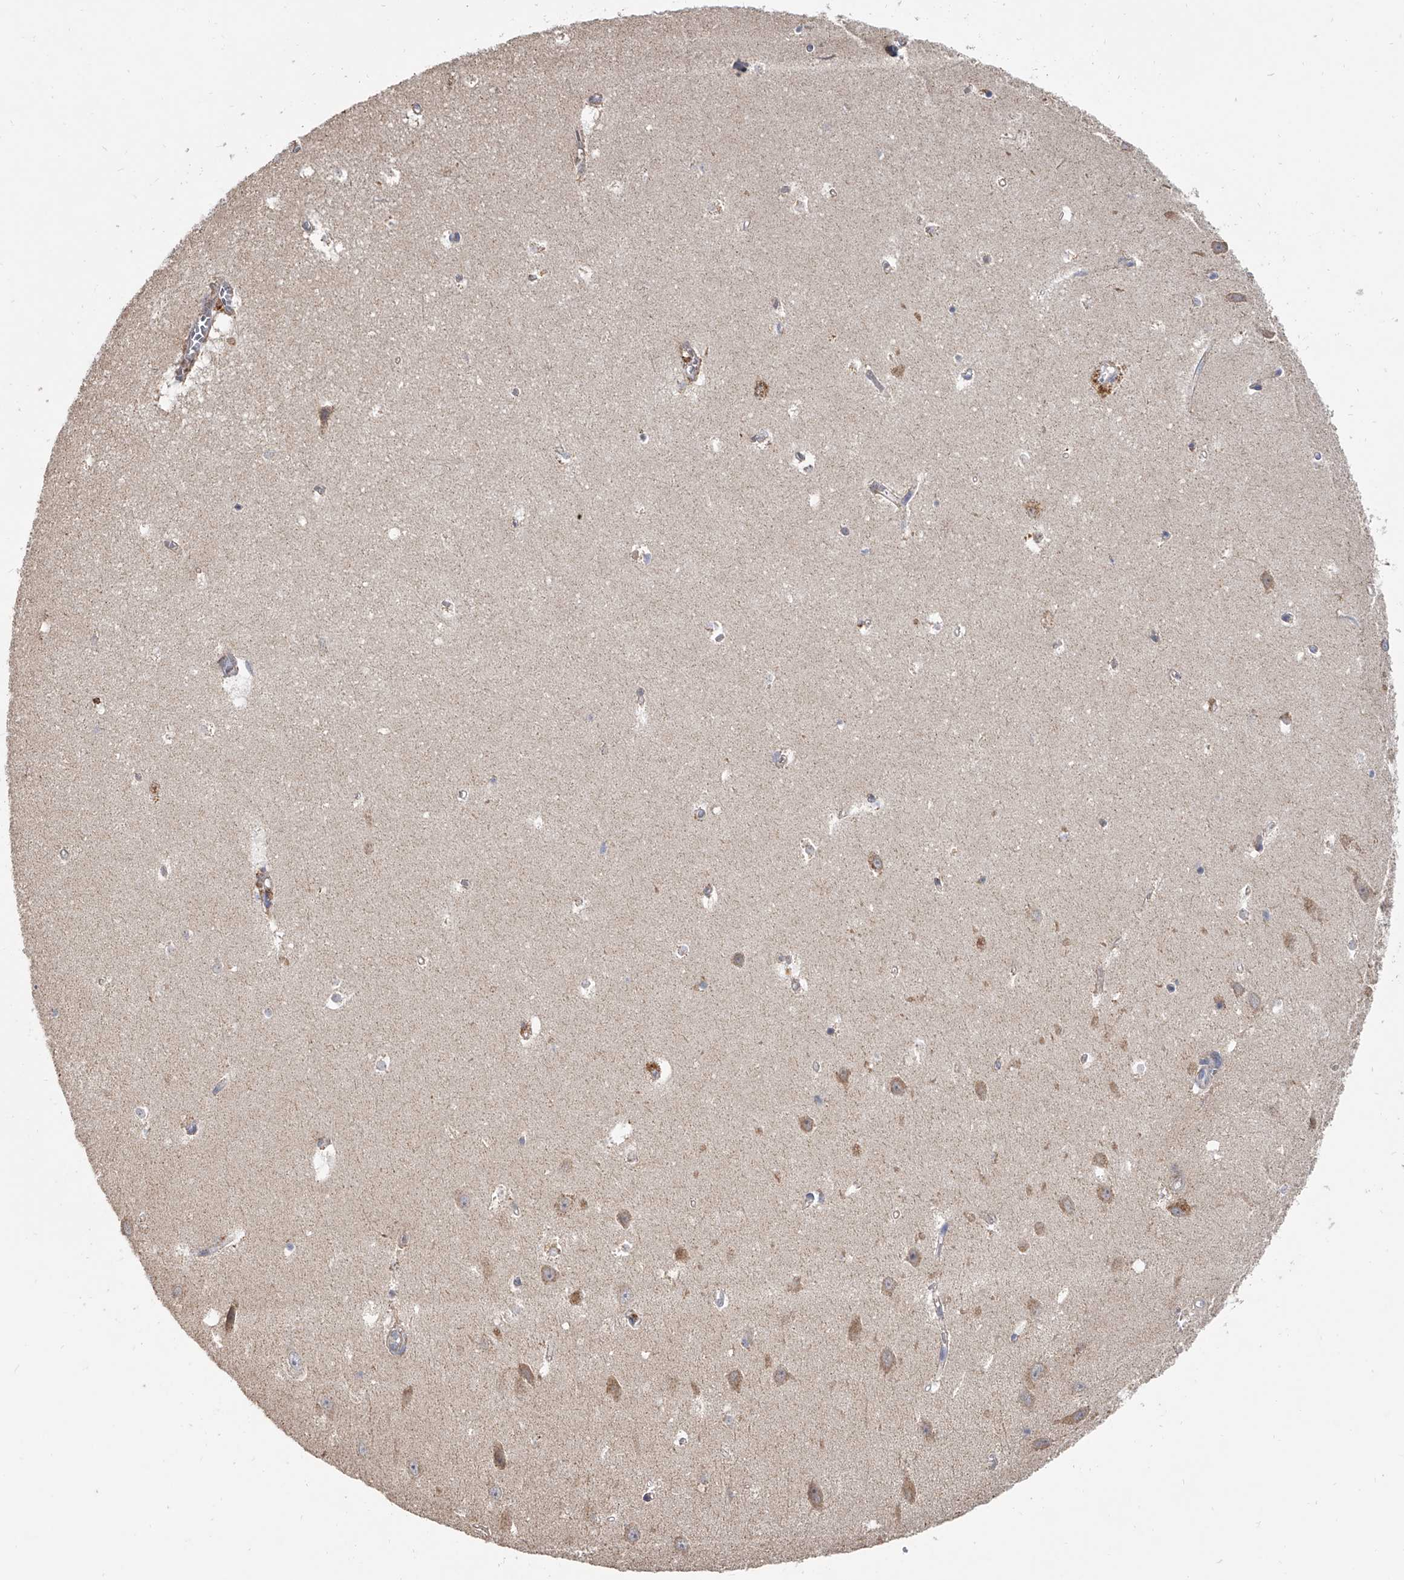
{"staining": {"intensity": "negative", "quantity": "none", "location": "none"}, "tissue": "hippocampus", "cell_type": "Glial cells", "image_type": "normal", "snomed": [{"axis": "morphology", "description": "Normal tissue, NOS"}, {"axis": "topography", "description": "Hippocampus"}], "caption": "This image is of unremarkable hippocampus stained with IHC to label a protein in brown with the nuclei are counter-stained blue. There is no positivity in glial cells. (Brightfield microscopy of DAB (3,3'-diaminobenzidine) IHC at high magnification).", "gene": "MRPL28", "patient": {"sex": "female", "age": 64}}